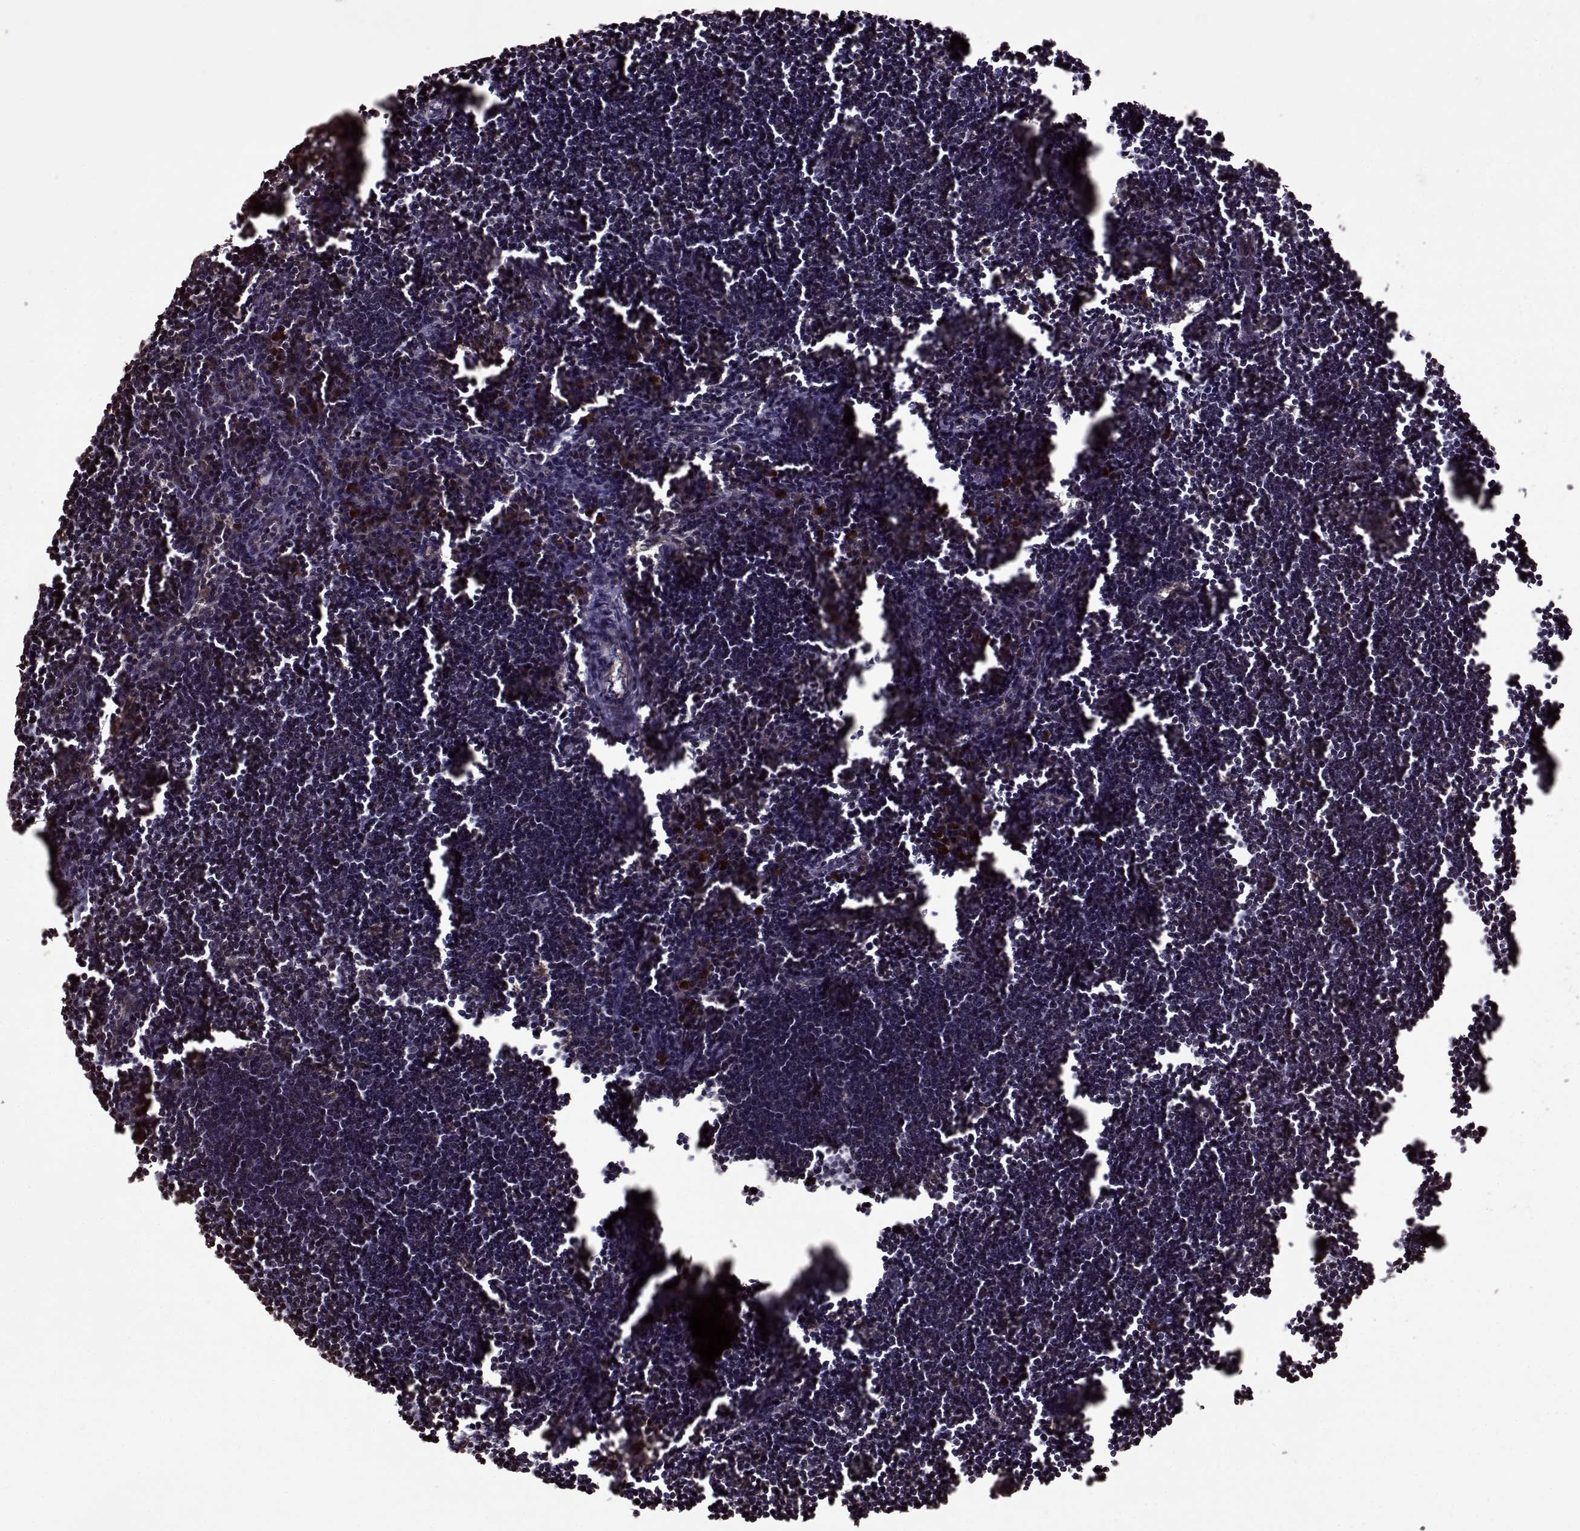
{"staining": {"intensity": "negative", "quantity": "none", "location": "none"}, "tissue": "lymph node", "cell_type": "Germinal center cells", "image_type": "normal", "snomed": [{"axis": "morphology", "description": "Normal tissue, NOS"}, {"axis": "topography", "description": "Lymph node"}], "caption": "This is an immunohistochemistry image of benign lymph node. There is no staining in germinal center cells.", "gene": "FBXW11", "patient": {"sex": "male", "age": 55}}